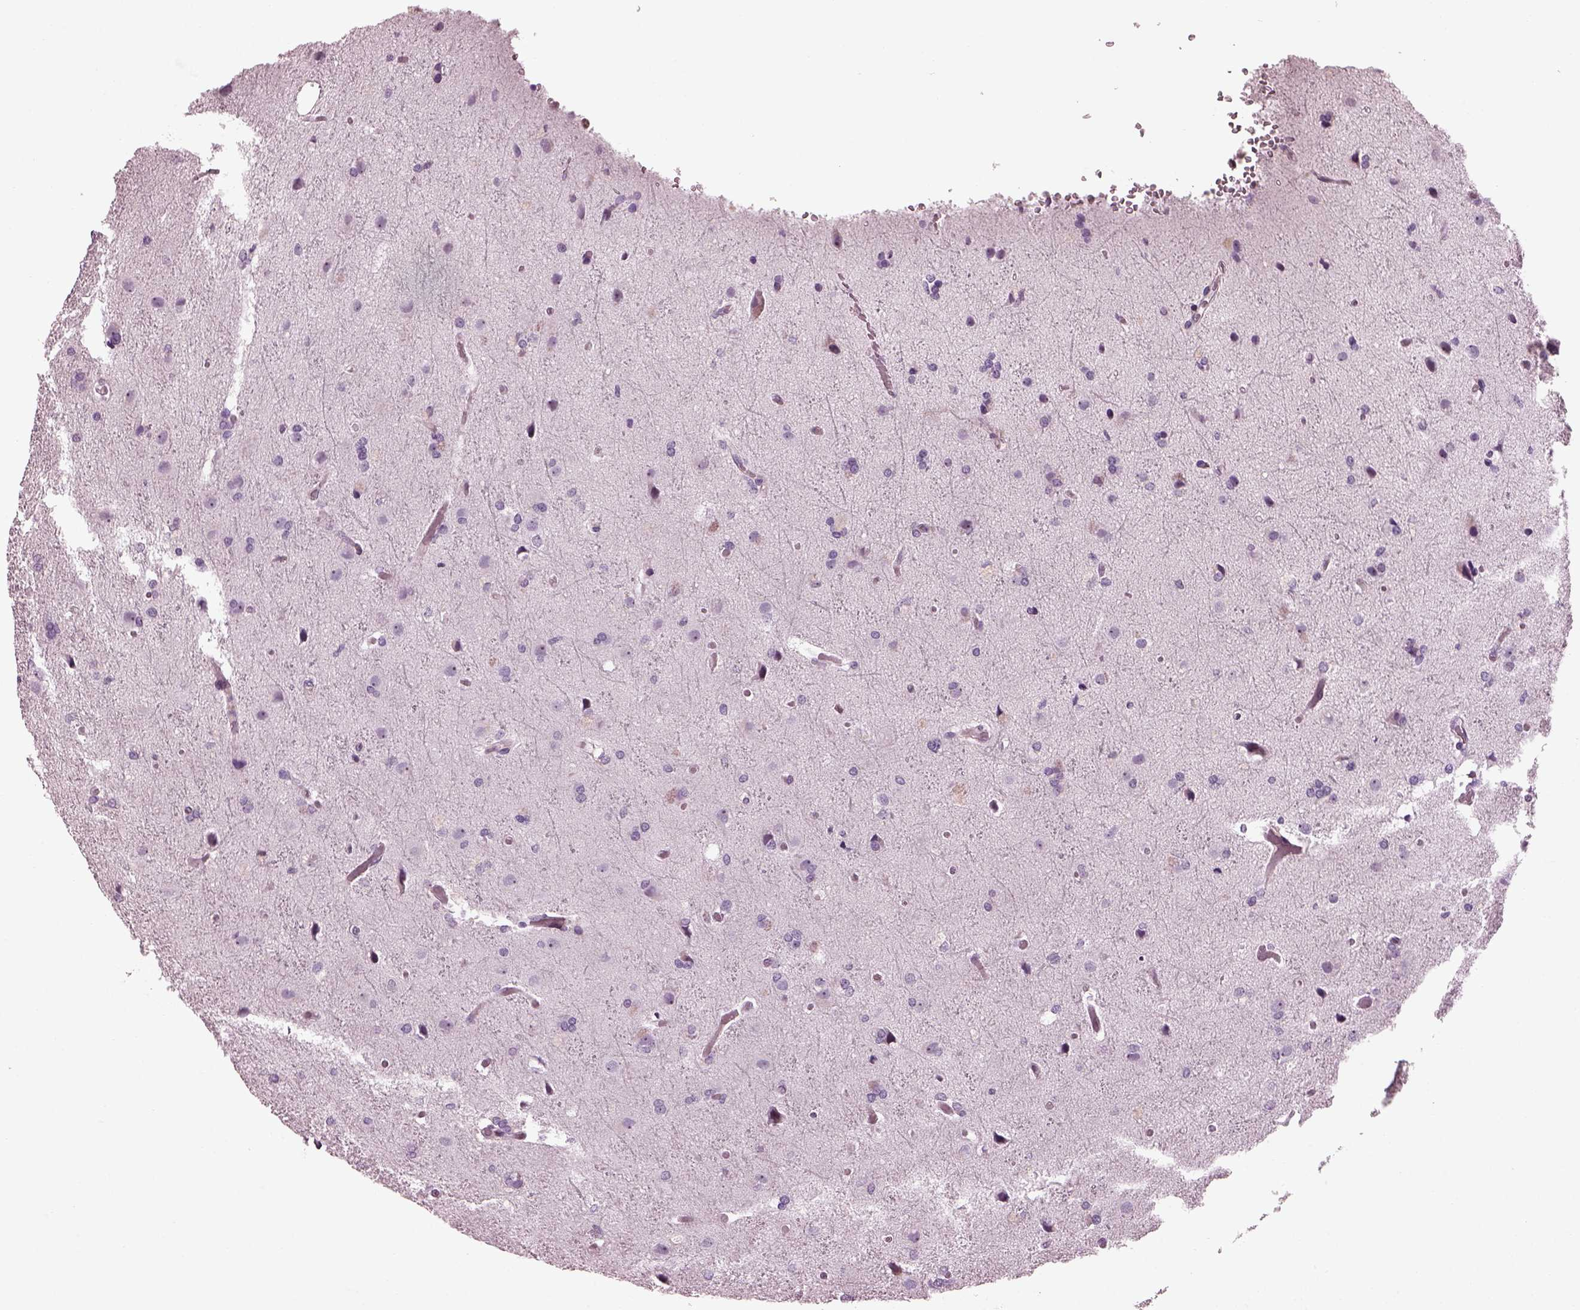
{"staining": {"intensity": "negative", "quantity": "none", "location": "none"}, "tissue": "glioma", "cell_type": "Tumor cells", "image_type": "cancer", "snomed": [{"axis": "morphology", "description": "Glioma, malignant, High grade"}, {"axis": "topography", "description": "Brain"}], "caption": "Immunohistochemistry of malignant glioma (high-grade) displays no expression in tumor cells.", "gene": "BFSP1", "patient": {"sex": "male", "age": 68}}